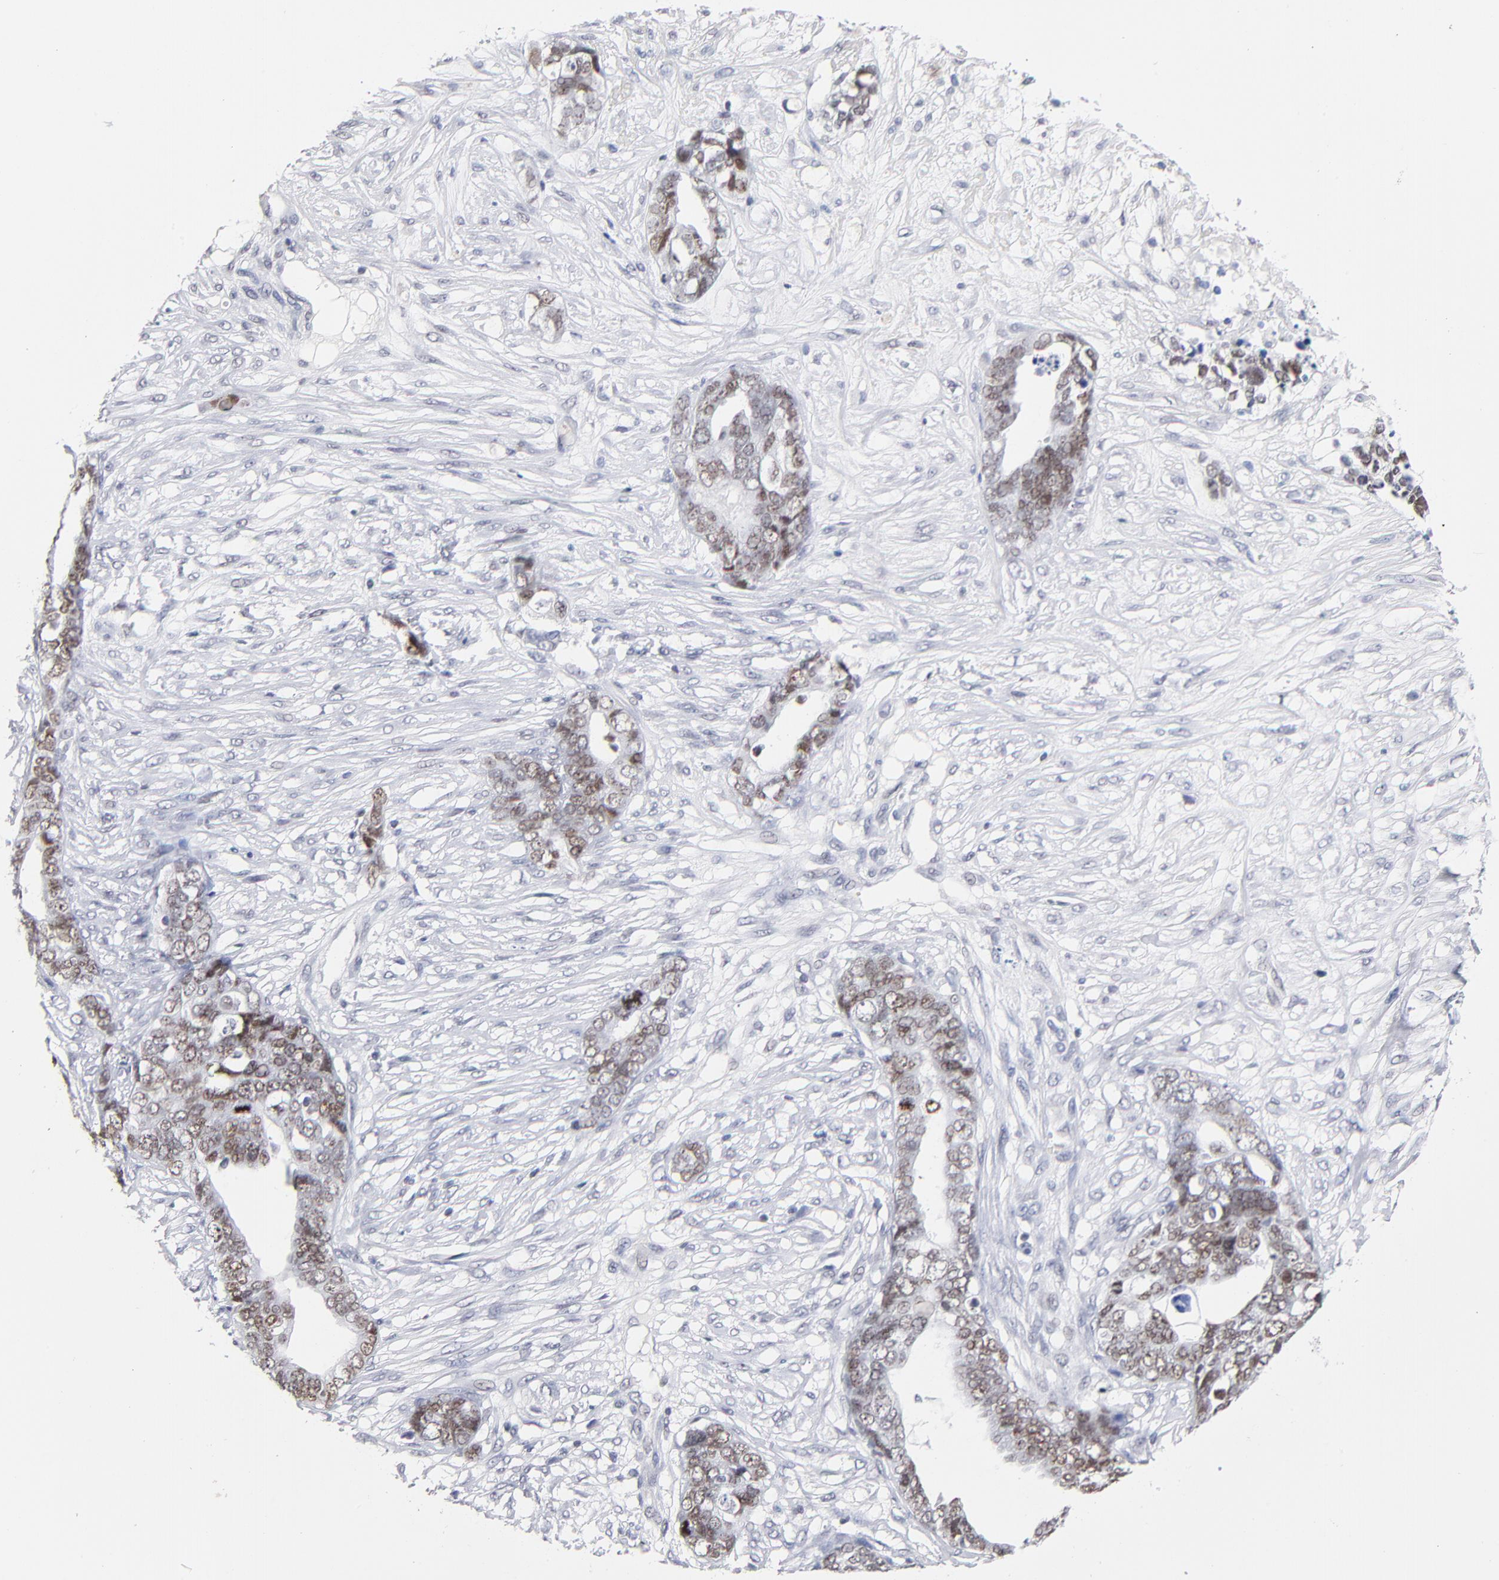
{"staining": {"intensity": "weak", "quantity": ">75%", "location": "nuclear"}, "tissue": "ovarian cancer", "cell_type": "Tumor cells", "image_type": "cancer", "snomed": [{"axis": "morphology", "description": "Normal tissue, NOS"}, {"axis": "morphology", "description": "Cystadenocarcinoma, serous, NOS"}, {"axis": "topography", "description": "Fallopian tube"}, {"axis": "topography", "description": "Ovary"}], "caption": "There is low levels of weak nuclear positivity in tumor cells of ovarian cancer, as demonstrated by immunohistochemical staining (brown color).", "gene": "ORC2", "patient": {"sex": "female", "age": 56}}